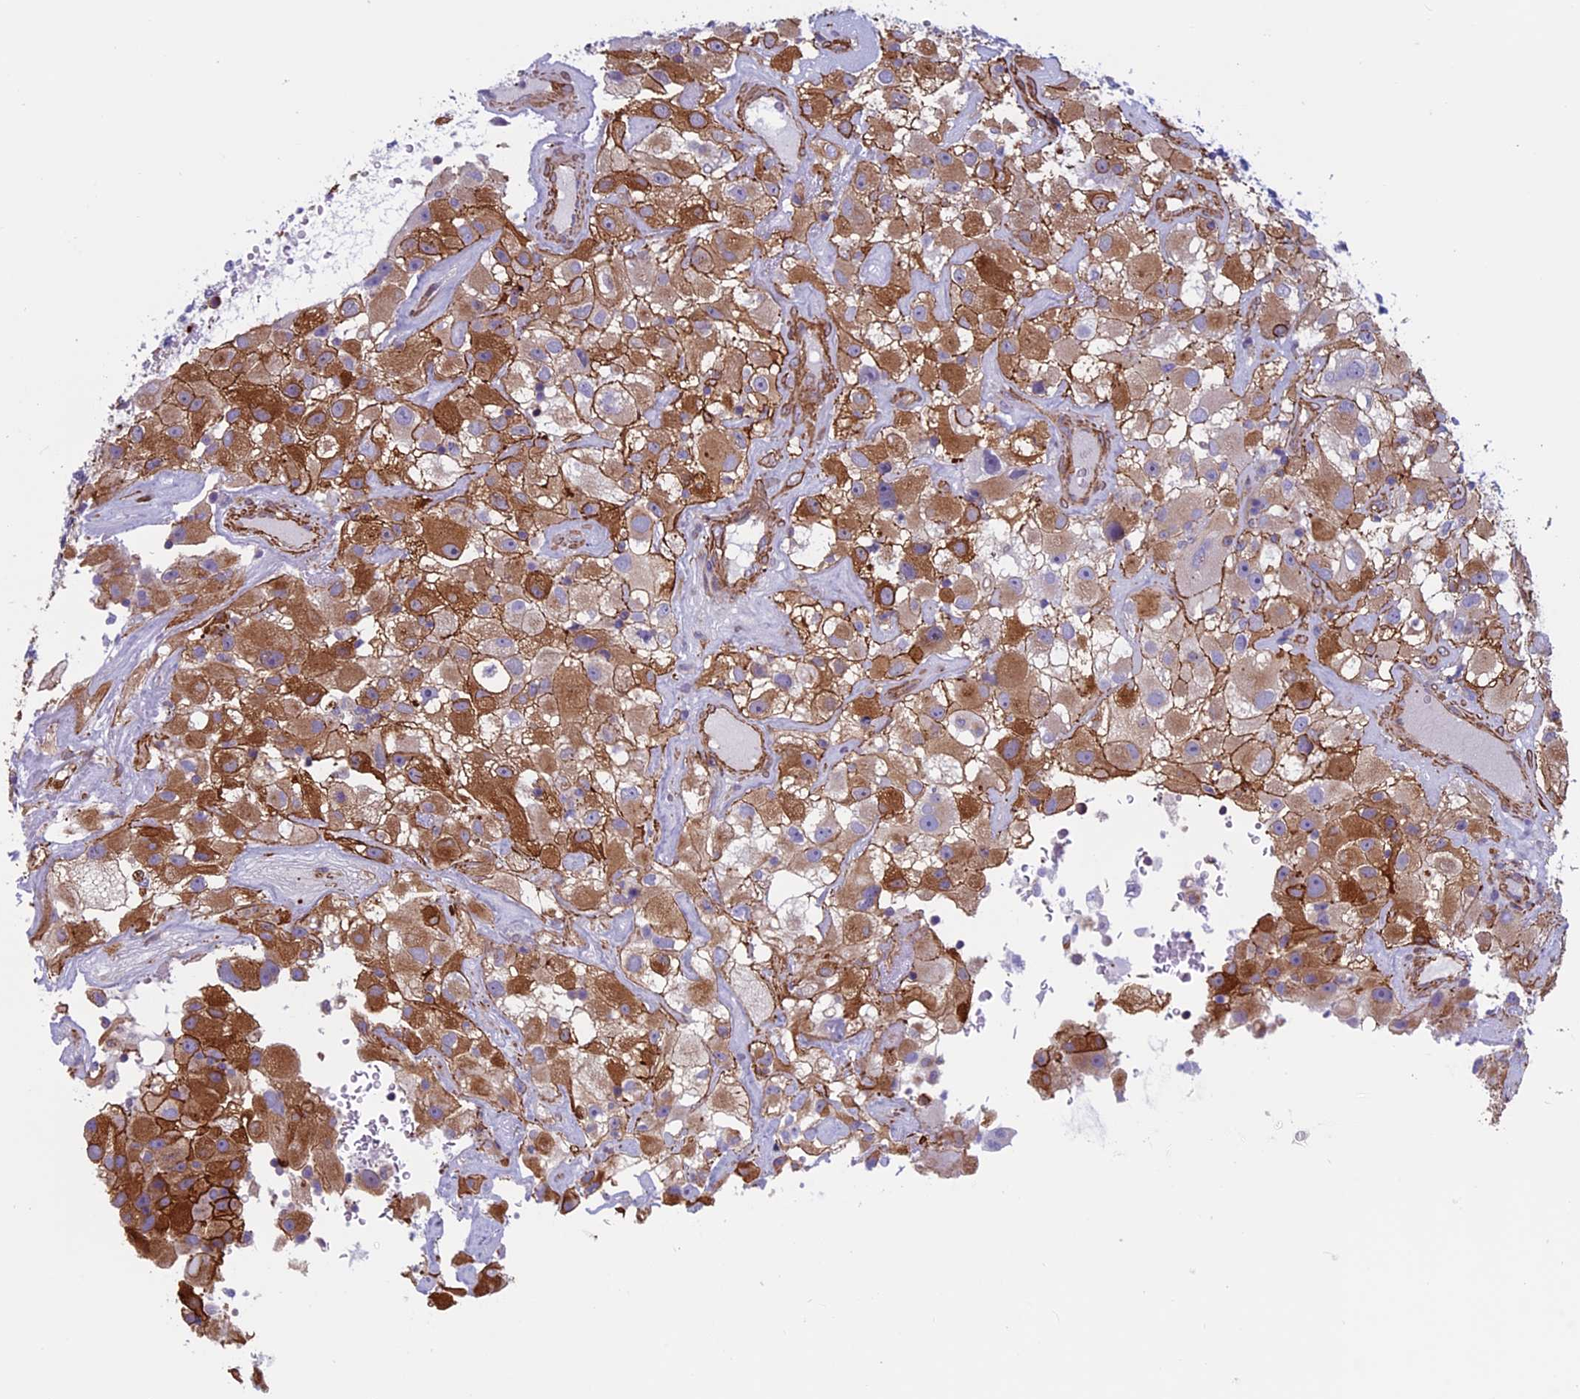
{"staining": {"intensity": "strong", "quantity": ">75%", "location": "cytoplasmic/membranous"}, "tissue": "renal cancer", "cell_type": "Tumor cells", "image_type": "cancer", "snomed": [{"axis": "morphology", "description": "Adenocarcinoma, NOS"}, {"axis": "topography", "description": "Kidney"}], "caption": "Protein staining by immunohistochemistry (IHC) demonstrates strong cytoplasmic/membranous positivity in about >75% of tumor cells in renal adenocarcinoma. The staining was performed using DAB to visualize the protein expression in brown, while the nuclei were stained in blue with hematoxylin (Magnification: 20x).", "gene": "ANGPTL2", "patient": {"sex": "female", "age": 52}}